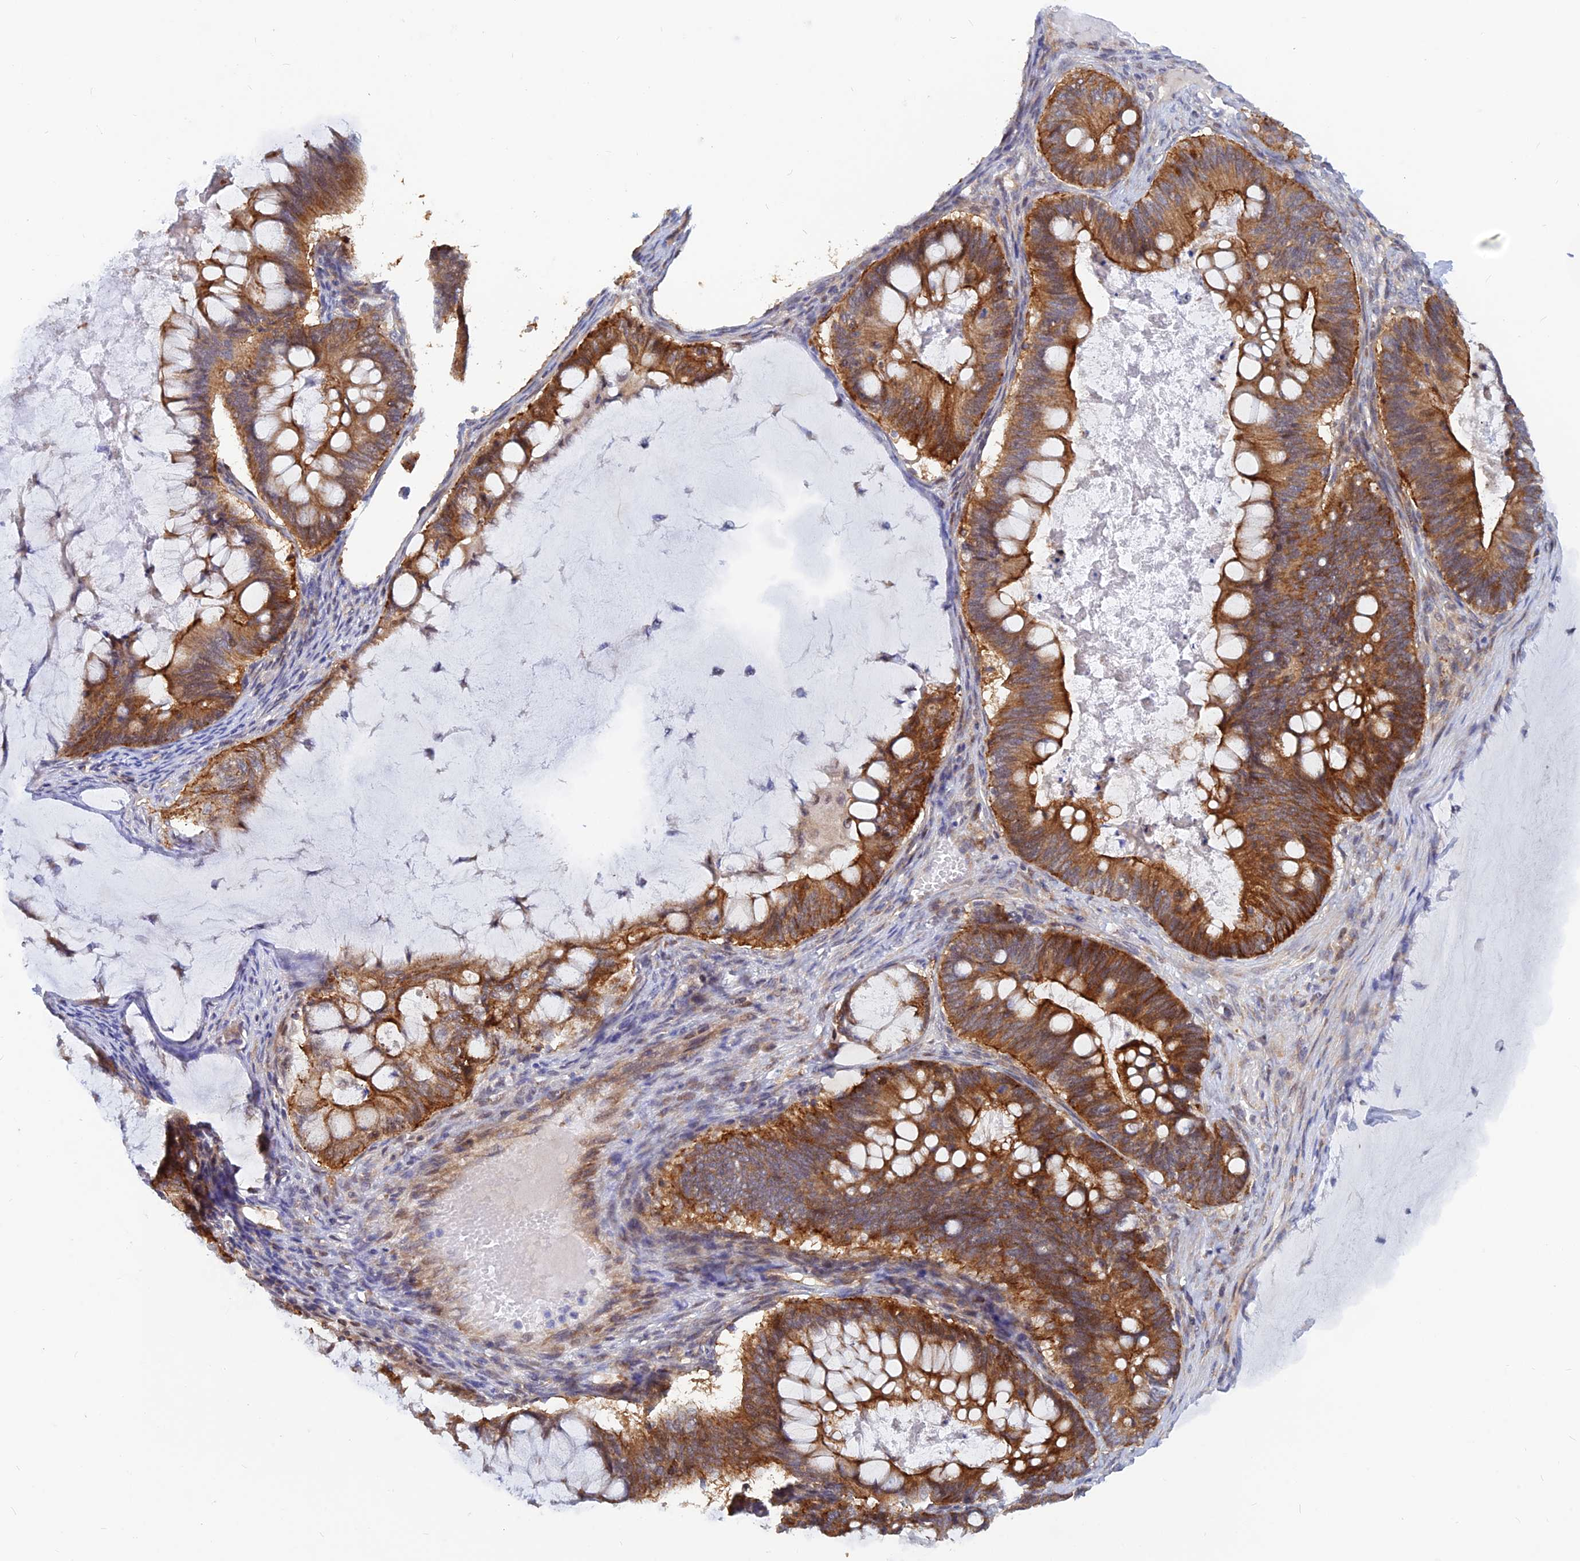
{"staining": {"intensity": "moderate", "quantity": ">75%", "location": "cytoplasmic/membranous"}, "tissue": "ovarian cancer", "cell_type": "Tumor cells", "image_type": "cancer", "snomed": [{"axis": "morphology", "description": "Cystadenocarcinoma, mucinous, NOS"}, {"axis": "topography", "description": "Ovary"}], "caption": "DAB immunohistochemical staining of human ovarian mucinous cystadenocarcinoma reveals moderate cytoplasmic/membranous protein expression in about >75% of tumor cells. (Stains: DAB (3,3'-diaminobenzidine) in brown, nuclei in blue, Microscopy: brightfield microscopy at high magnification).", "gene": "DNAJC16", "patient": {"sex": "female", "age": 61}}